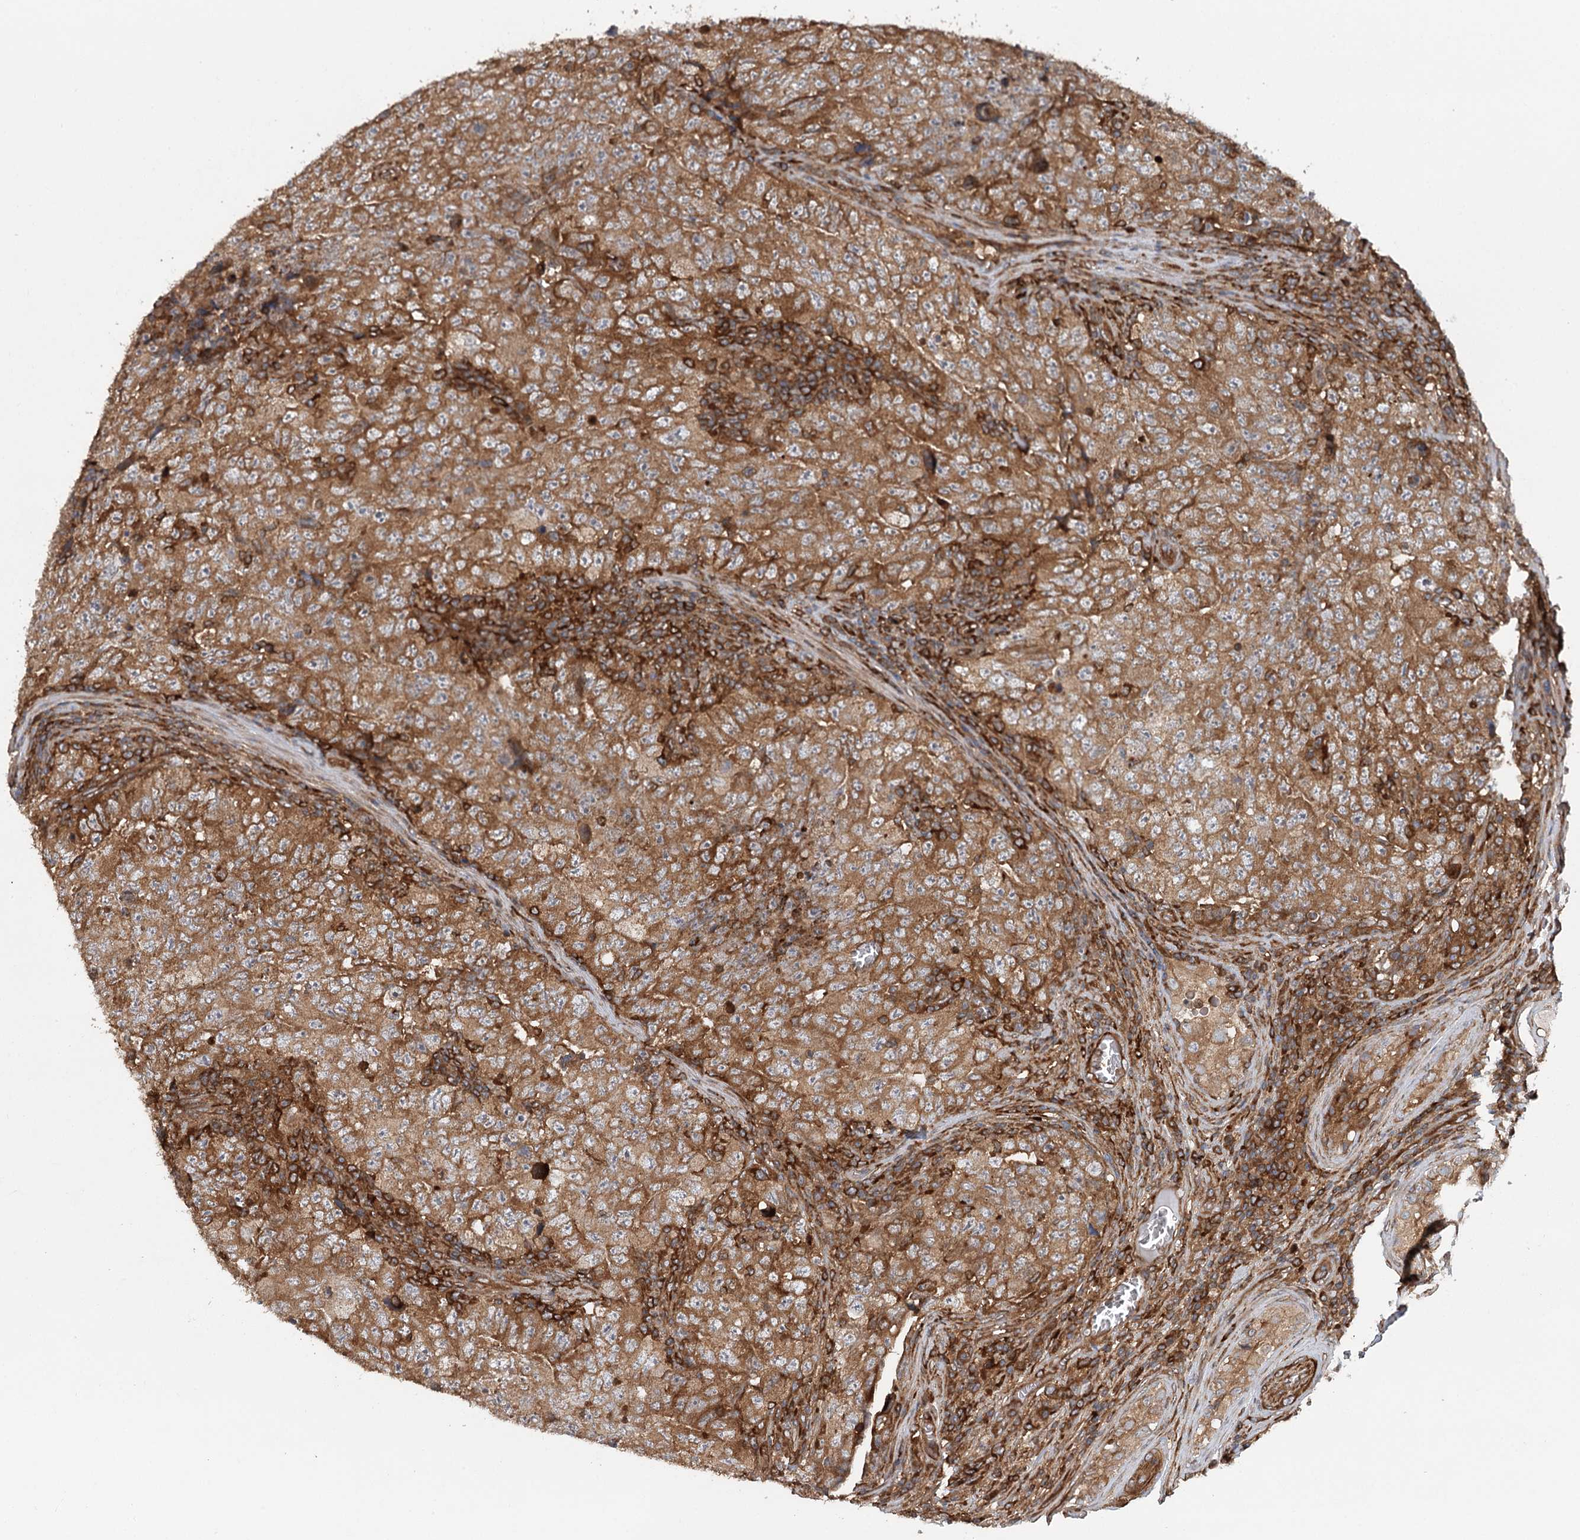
{"staining": {"intensity": "moderate", "quantity": ">75%", "location": "cytoplasmic/membranous"}, "tissue": "testis cancer", "cell_type": "Tumor cells", "image_type": "cancer", "snomed": [{"axis": "morphology", "description": "Carcinoma, Embryonal, NOS"}, {"axis": "topography", "description": "Testis"}], "caption": "Tumor cells display medium levels of moderate cytoplasmic/membranous positivity in about >75% of cells in testis embryonal carcinoma.", "gene": "PAIP2", "patient": {"sex": "male", "age": 26}}